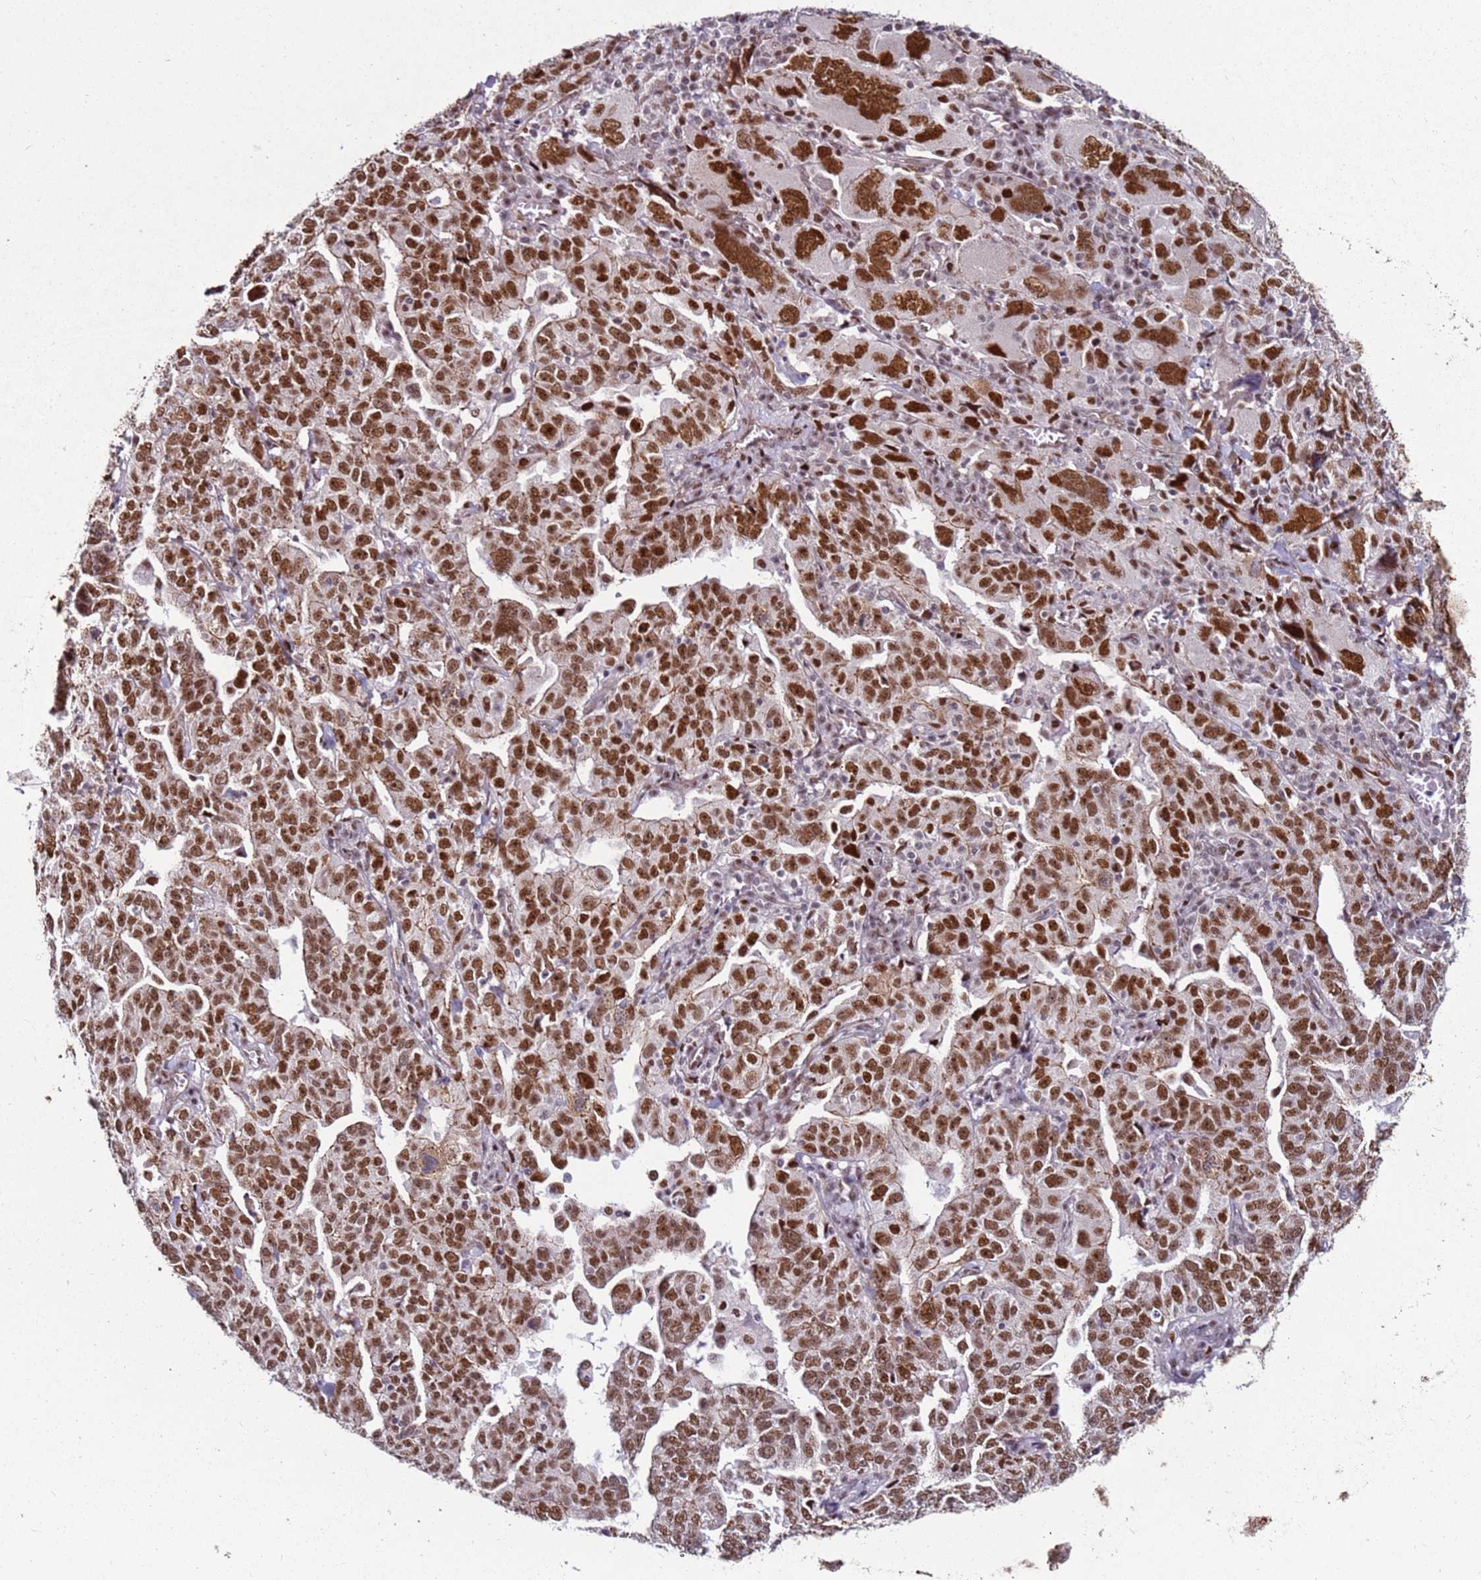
{"staining": {"intensity": "moderate", "quantity": ">75%", "location": "nuclear"}, "tissue": "ovarian cancer", "cell_type": "Tumor cells", "image_type": "cancer", "snomed": [{"axis": "morphology", "description": "Carcinoma, endometroid"}, {"axis": "topography", "description": "Ovary"}], "caption": "IHC image of neoplastic tissue: human endometroid carcinoma (ovarian) stained using immunohistochemistry (IHC) exhibits medium levels of moderate protein expression localized specifically in the nuclear of tumor cells, appearing as a nuclear brown color.", "gene": "KPNA4", "patient": {"sex": "female", "age": 62}}